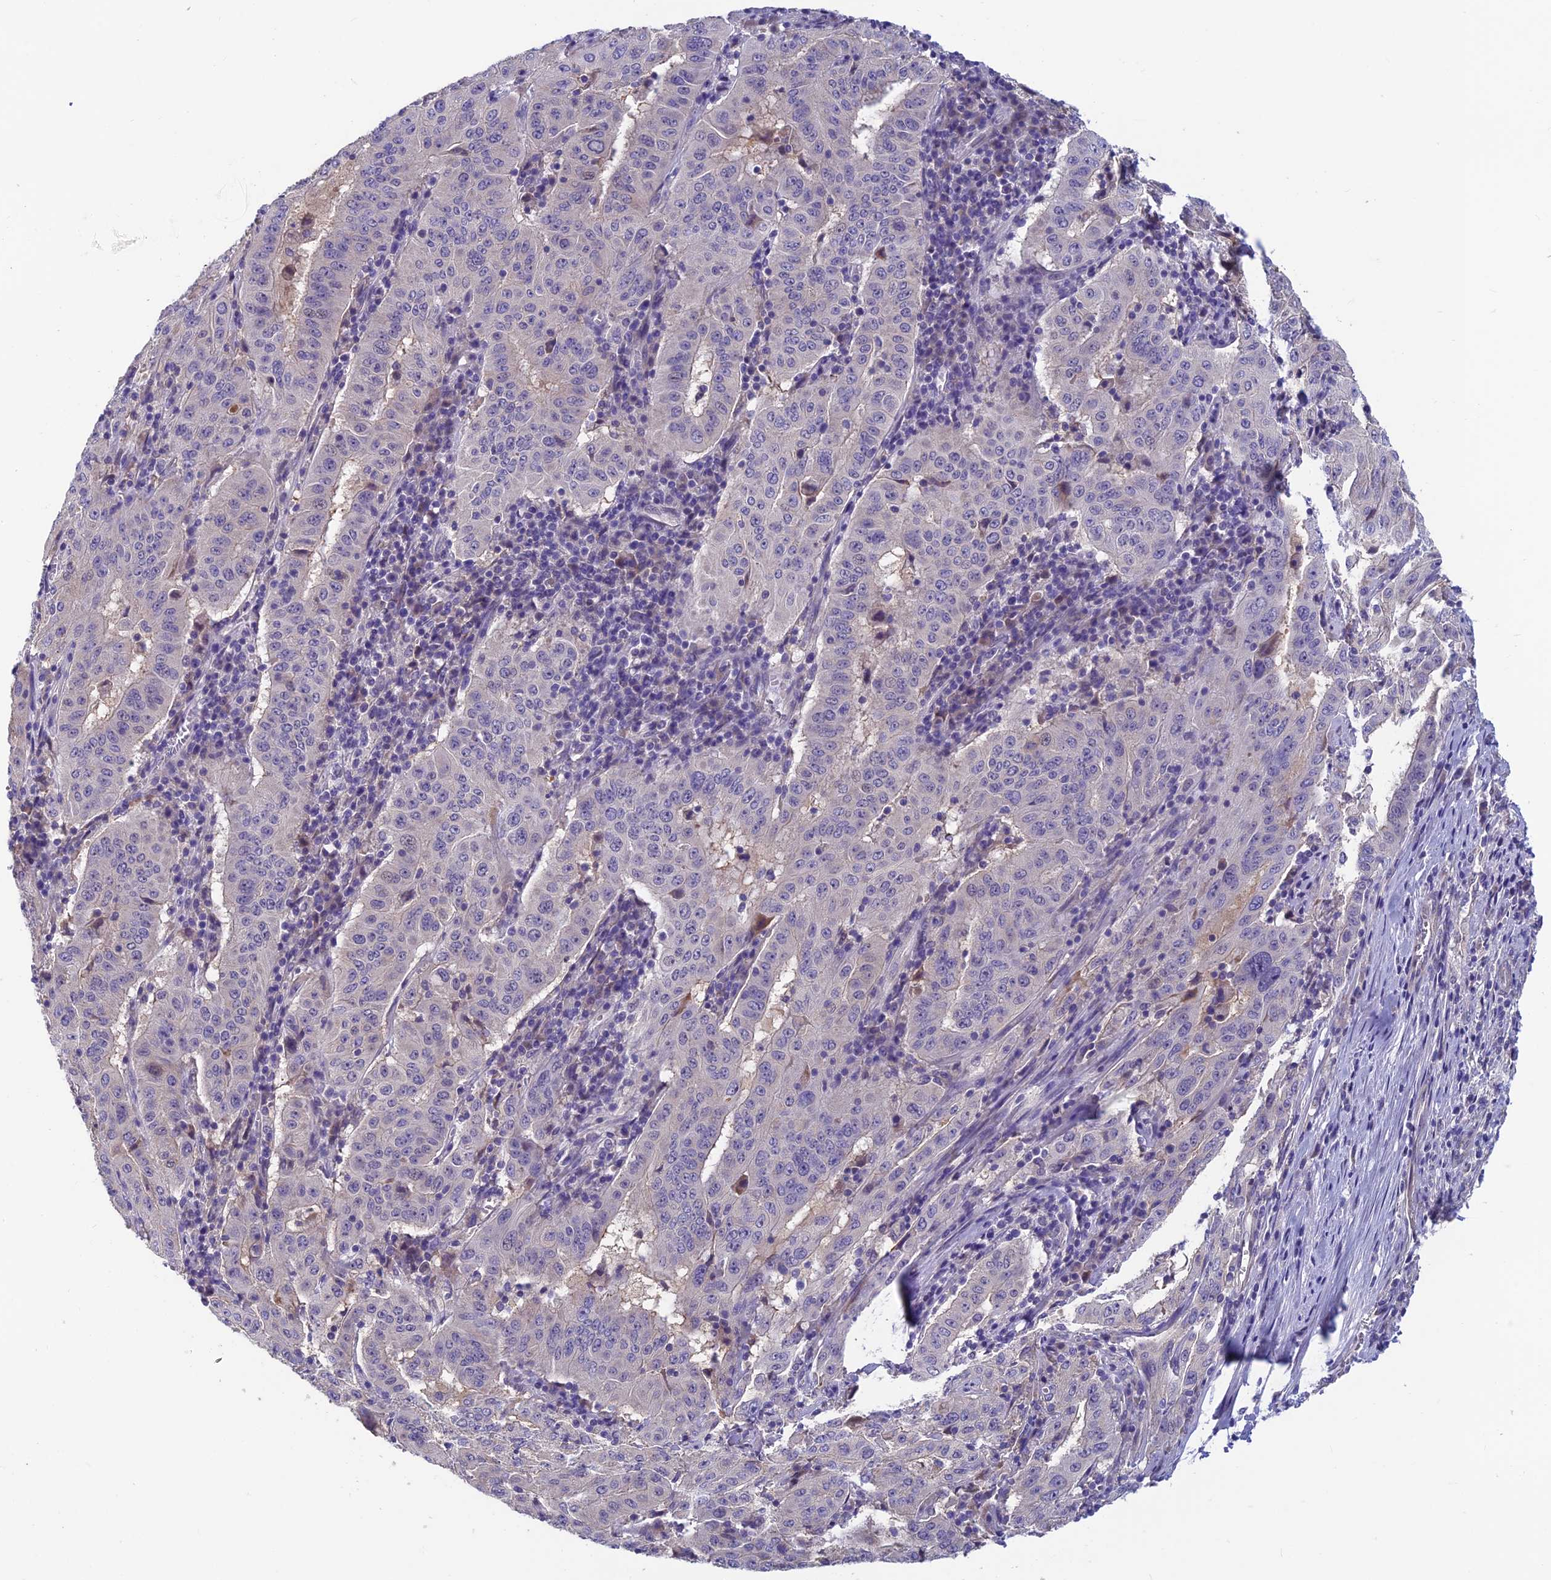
{"staining": {"intensity": "negative", "quantity": "none", "location": "none"}, "tissue": "pancreatic cancer", "cell_type": "Tumor cells", "image_type": "cancer", "snomed": [{"axis": "morphology", "description": "Adenocarcinoma, NOS"}, {"axis": "topography", "description": "Pancreas"}], "caption": "DAB immunohistochemical staining of pancreatic cancer reveals no significant positivity in tumor cells.", "gene": "HECA", "patient": {"sex": "male", "age": 63}}